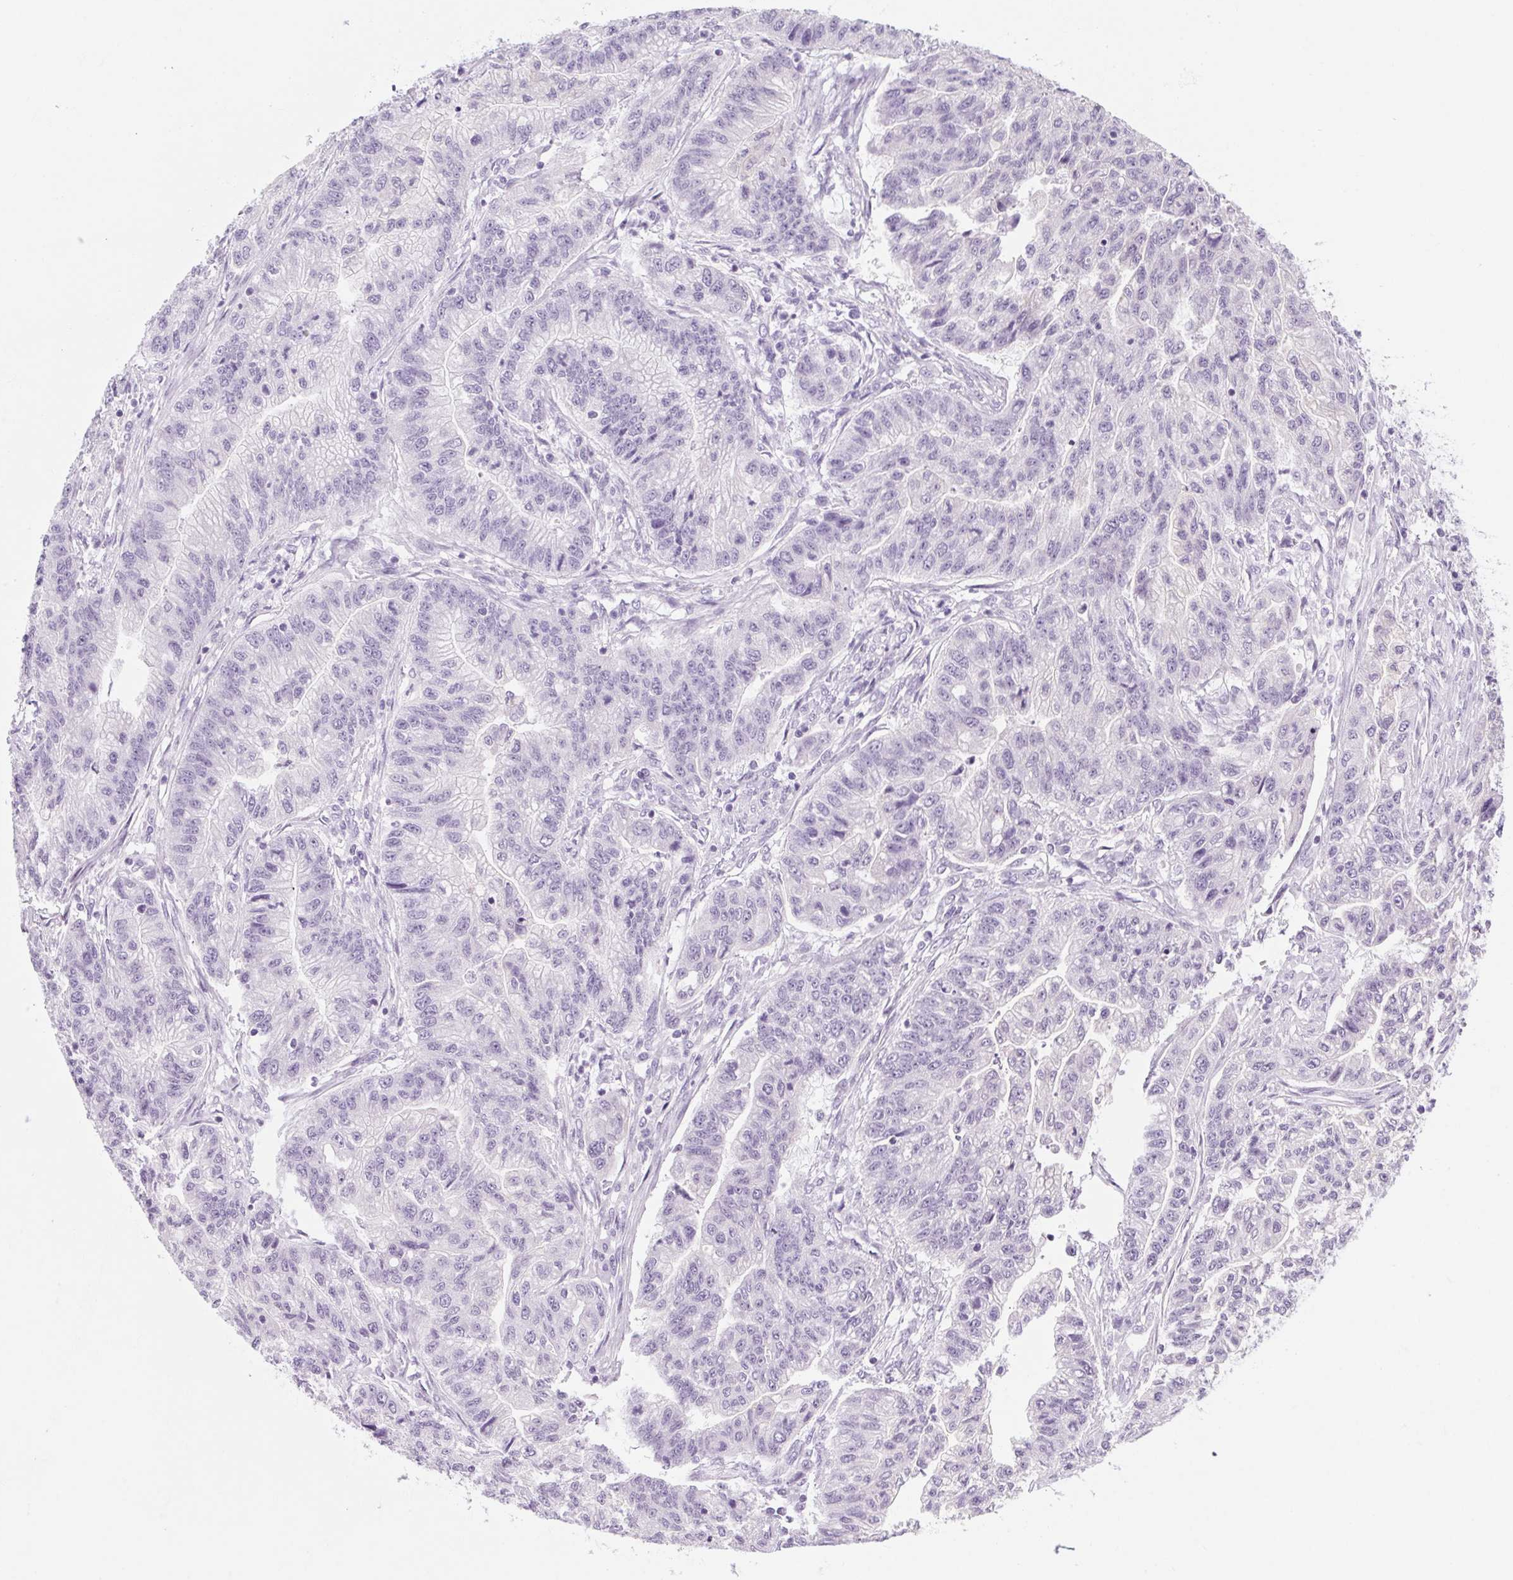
{"staining": {"intensity": "negative", "quantity": "none", "location": "none"}, "tissue": "stomach cancer", "cell_type": "Tumor cells", "image_type": "cancer", "snomed": [{"axis": "morphology", "description": "Adenocarcinoma, NOS"}, {"axis": "topography", "description": "Stomach"}], "caption": "DAB immunohistochemical staining of human stomach cancer demonstrates no significant staining in tumor cells. The staining is performed using DAB (3,3'-diaminobenzidine) brown chromogen with nuclei counter-stained in using hematoxylin.", "gene": "RPTN", "patient": {"sex": "male", "age": 83}}